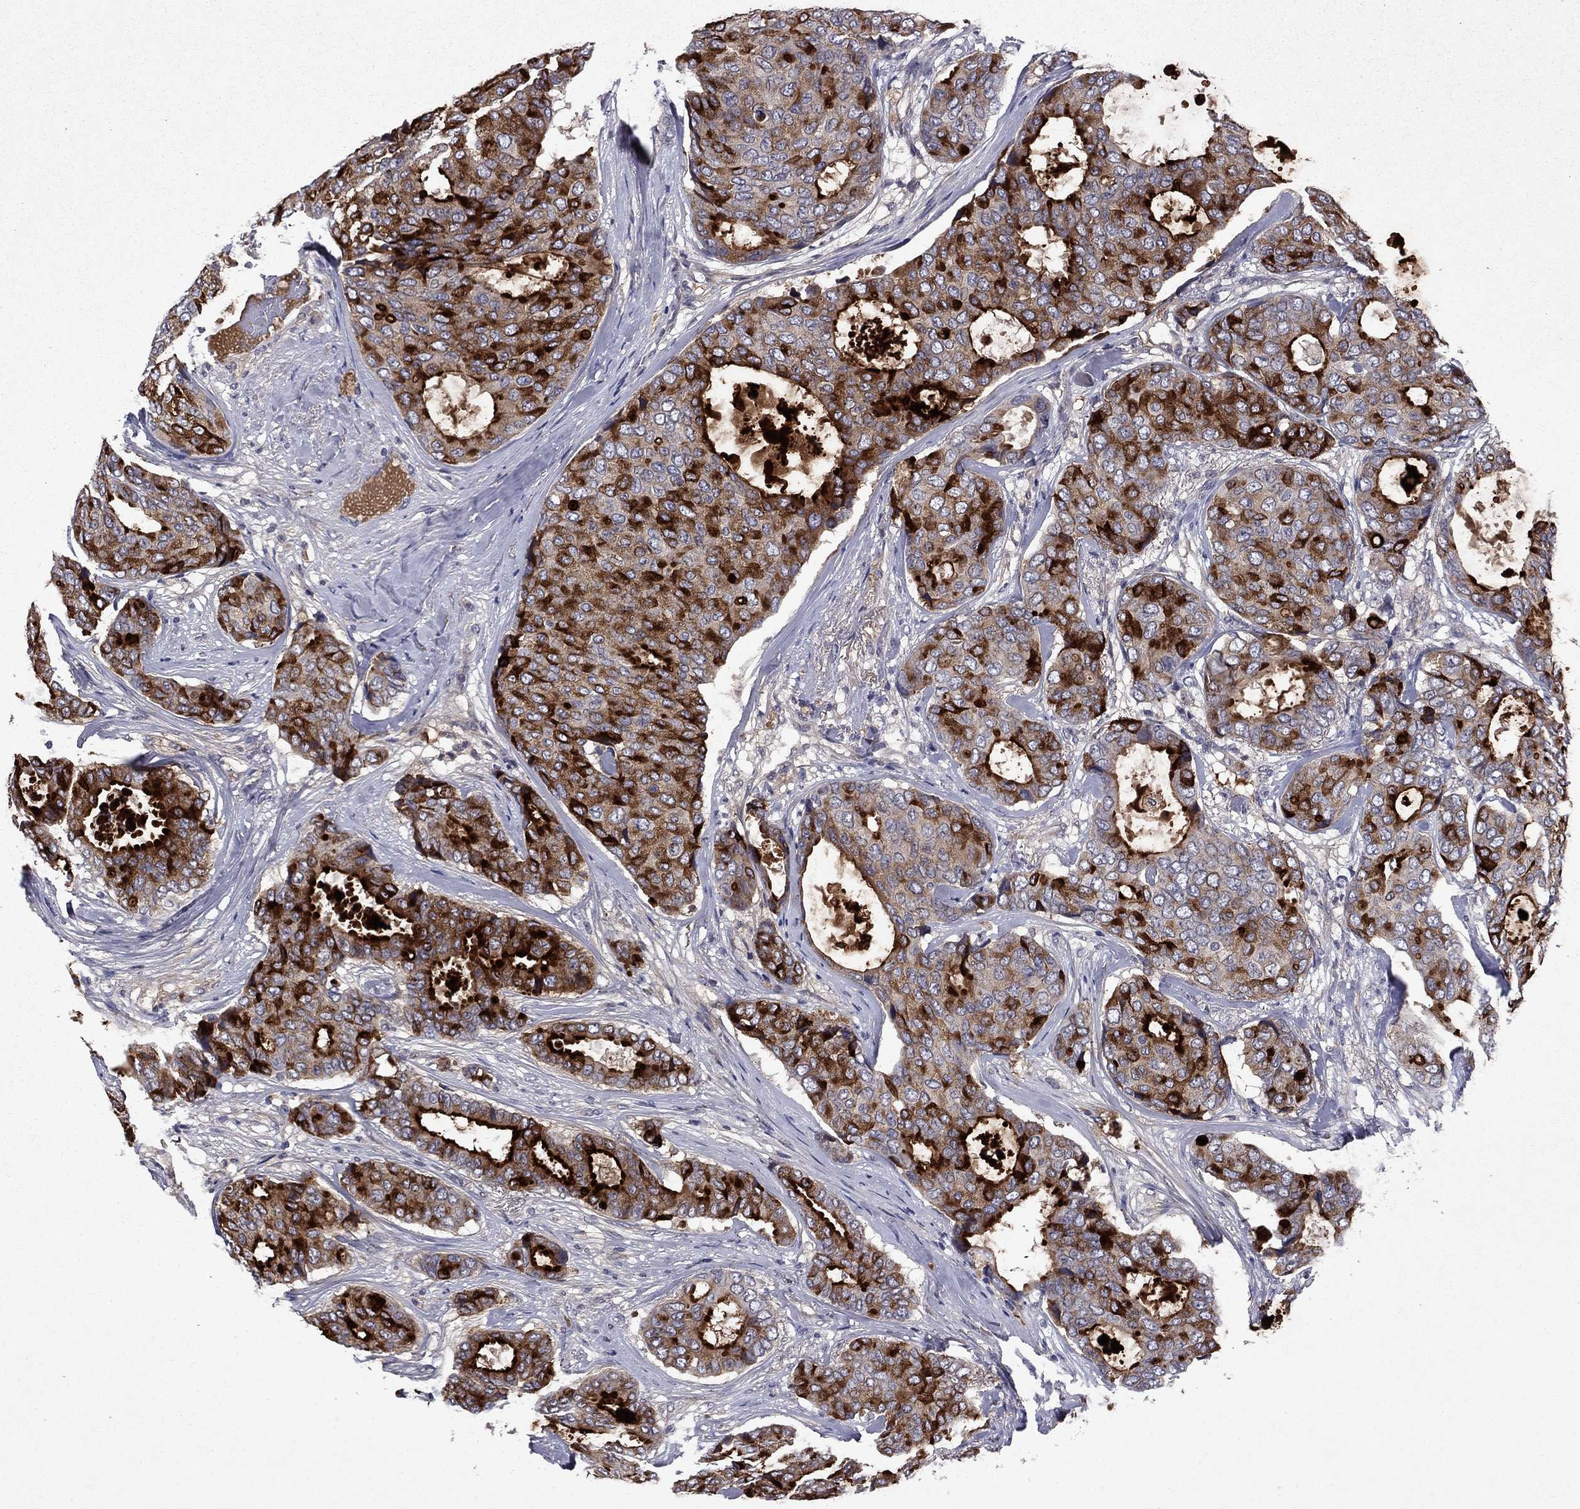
{"staining": {"intensity": "strong", "quantity": "25%-75%", "location": "cytoplasmic/membranous"}, "tissue": "breast cancer", "cell_type": "Tumor cells", "image_type": "cancer", "snomed": [{"axis": "morphology", "description": "Duct carcinoma"}, {"axis": "topography", "description": "Breast"}], "caption": "This micrograph reveals immunohistochemistry (IHC) staining of human infiltrating ductal carcinoma (breast), with high strong cytoplasmic/membranous positivity in approximately 25%-75% of tumor cells.", "gene": "ECM1", "patient": {"sex": "female", "age": 75}}